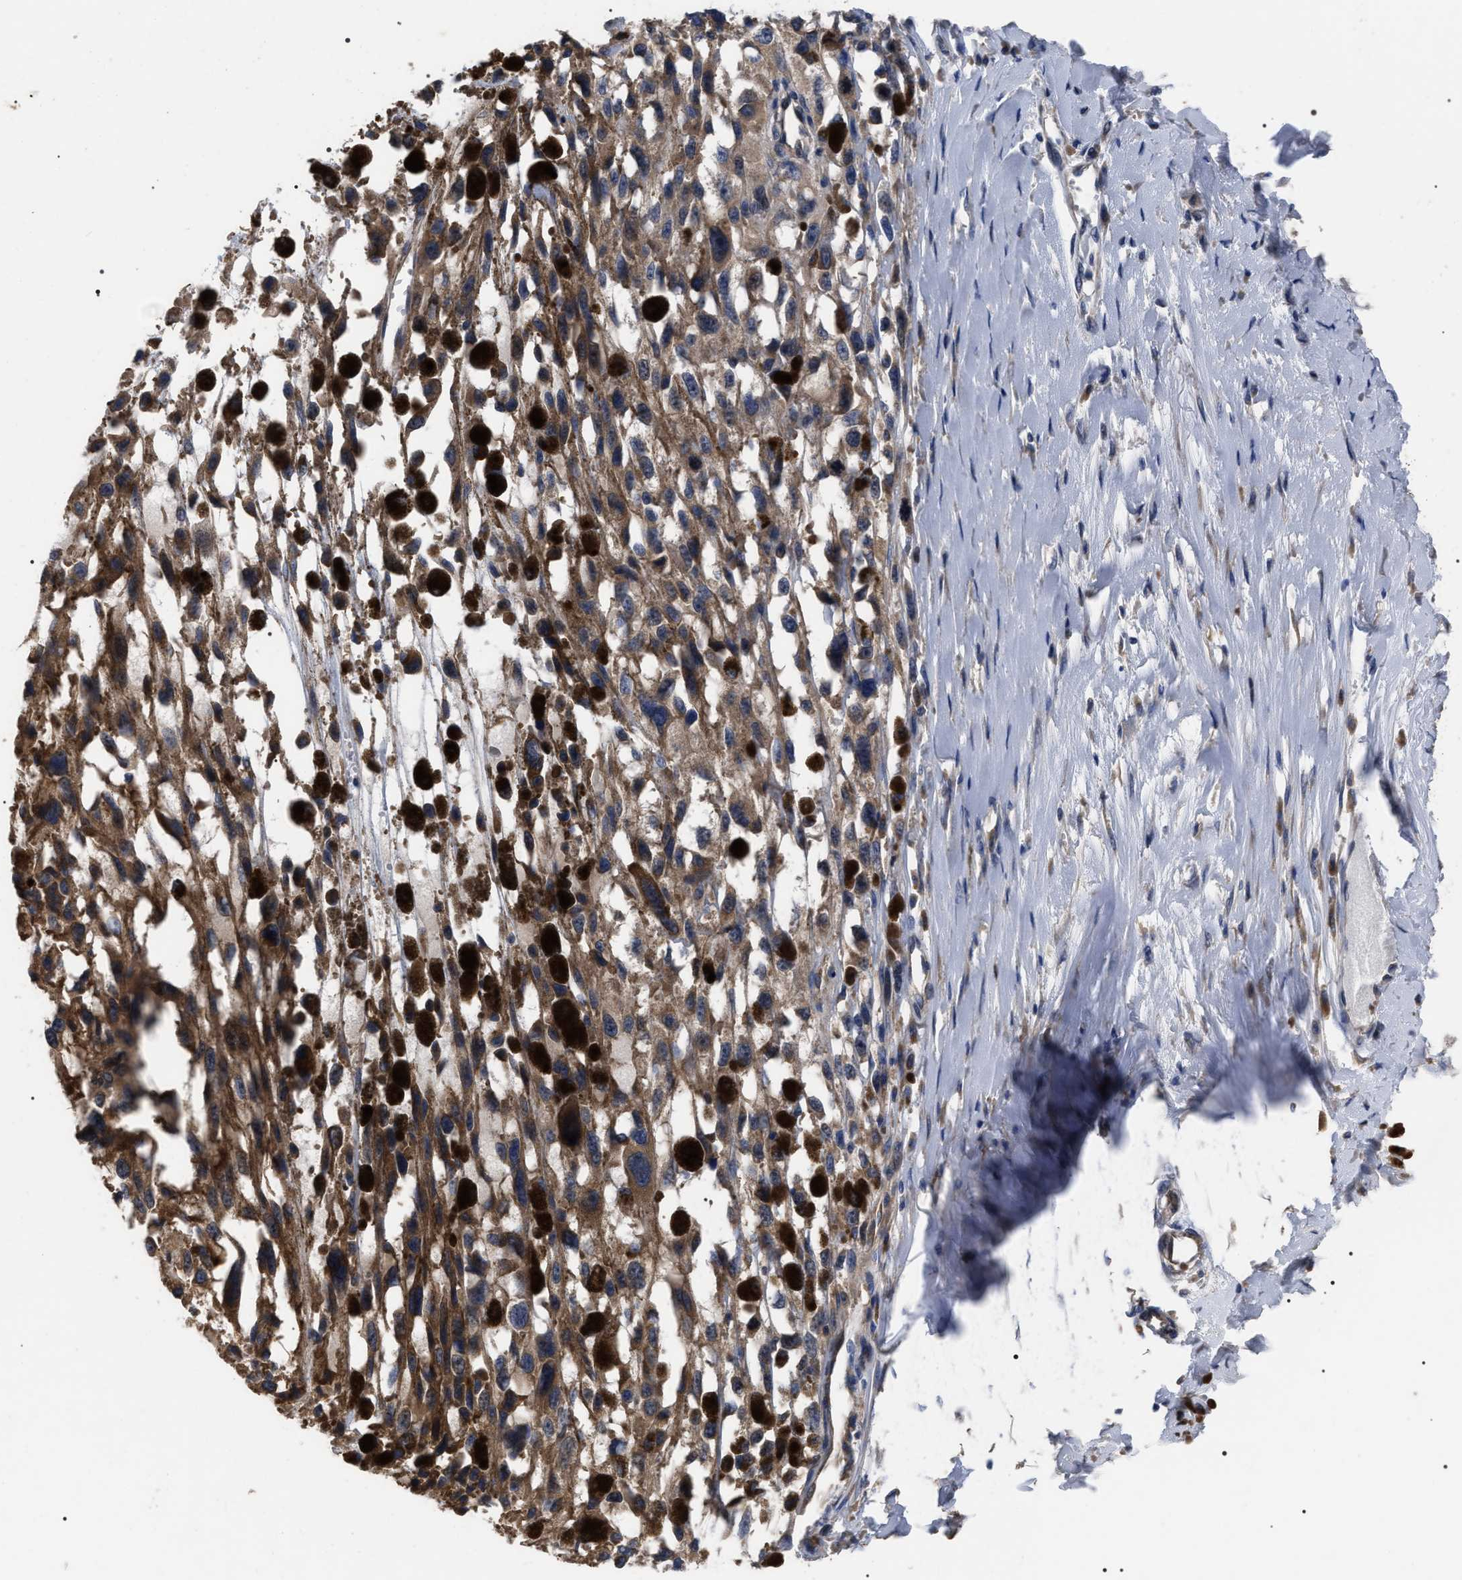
{"staining": {"intensity": "weak", "quantity": ">75%", "location": "cytoplasmic/membranous"}, "tissue": "melanoma", "cell_type": "Tumor cells", "image_type": "cancer", "snomed": [{"axis": "morphology", "description": "Malignant melanoma, Metastatic site"}, {"axis": "topography", "description": "Lymph node"}], "caption": "Immunohistochemical staining of melanoma shows weak cytoplasmic/membranous protein expression in about >75% of tumor cells.", "gene": "MIS18A", "patient": {"sex": "male", "age": 59}}